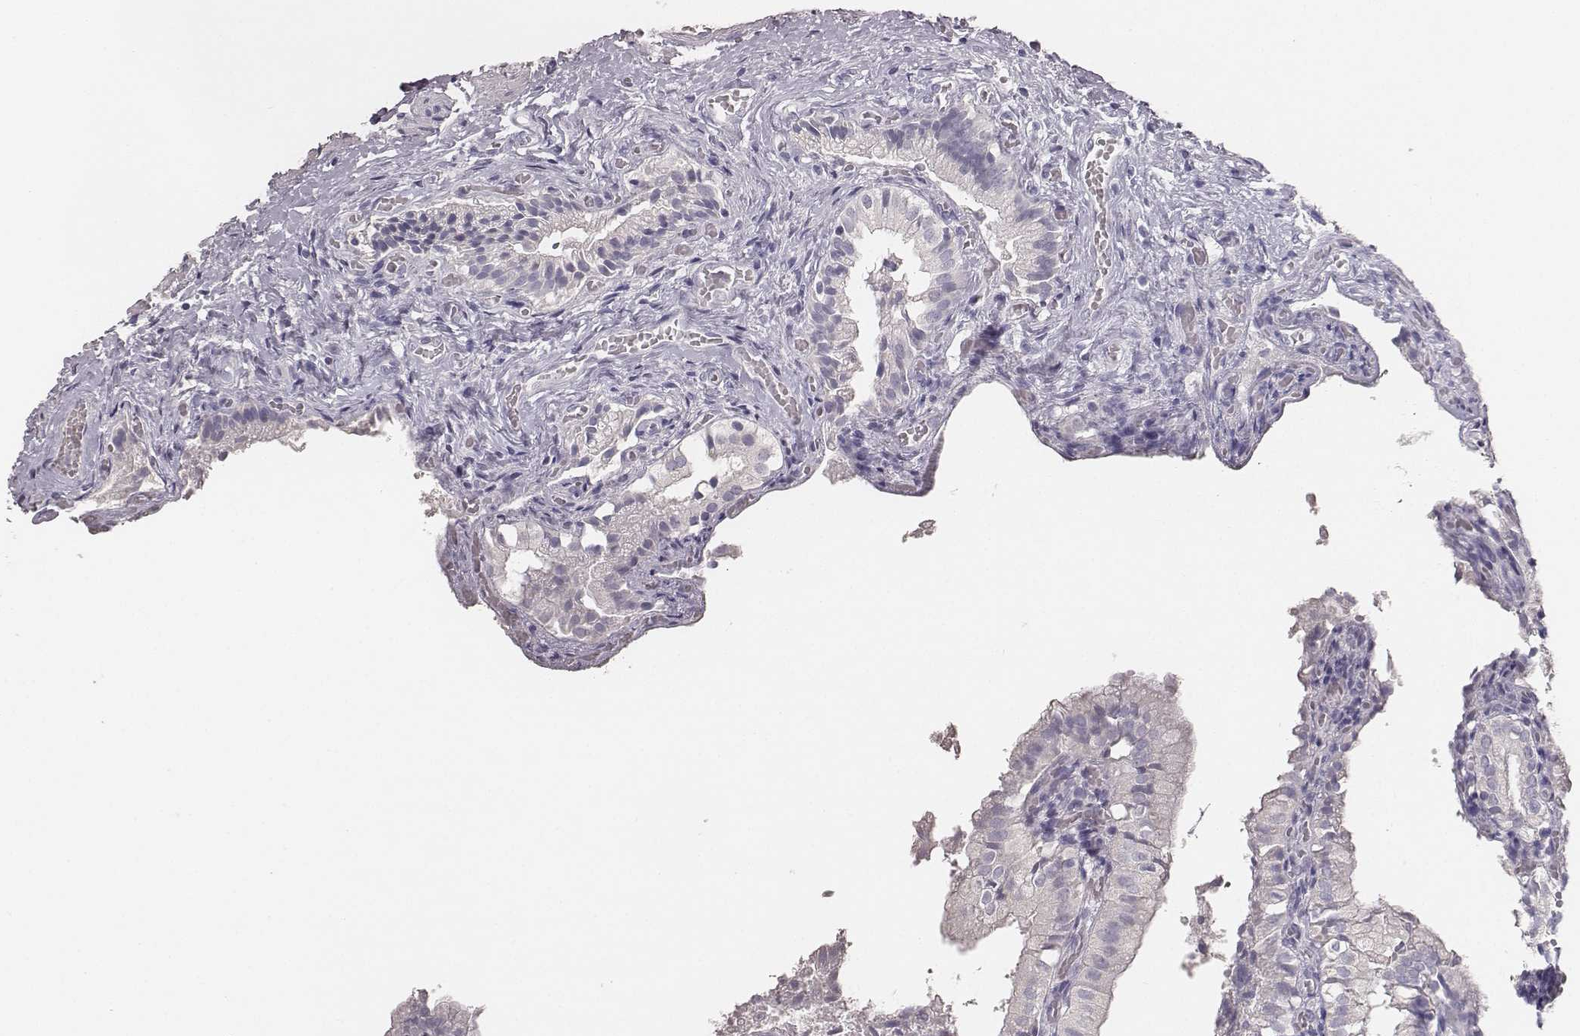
{"staining": {"intensity": "negative", "quantity": "none", "location": "none"}, "tissue": "gallbladder", "cell_type": "Glandular cells", "image_type": "normal", "snomed": [{"axis": "morphology", "description": "Normal tissue, NOS"}, {"axis": "topography", "description": "Gallbladder"}], "caption": "This is an IHC image of benign gallbladder. There is no positivity in glandular cells.", "gene": "MYH6", "patient": {"sex": "female", "age": 47}}